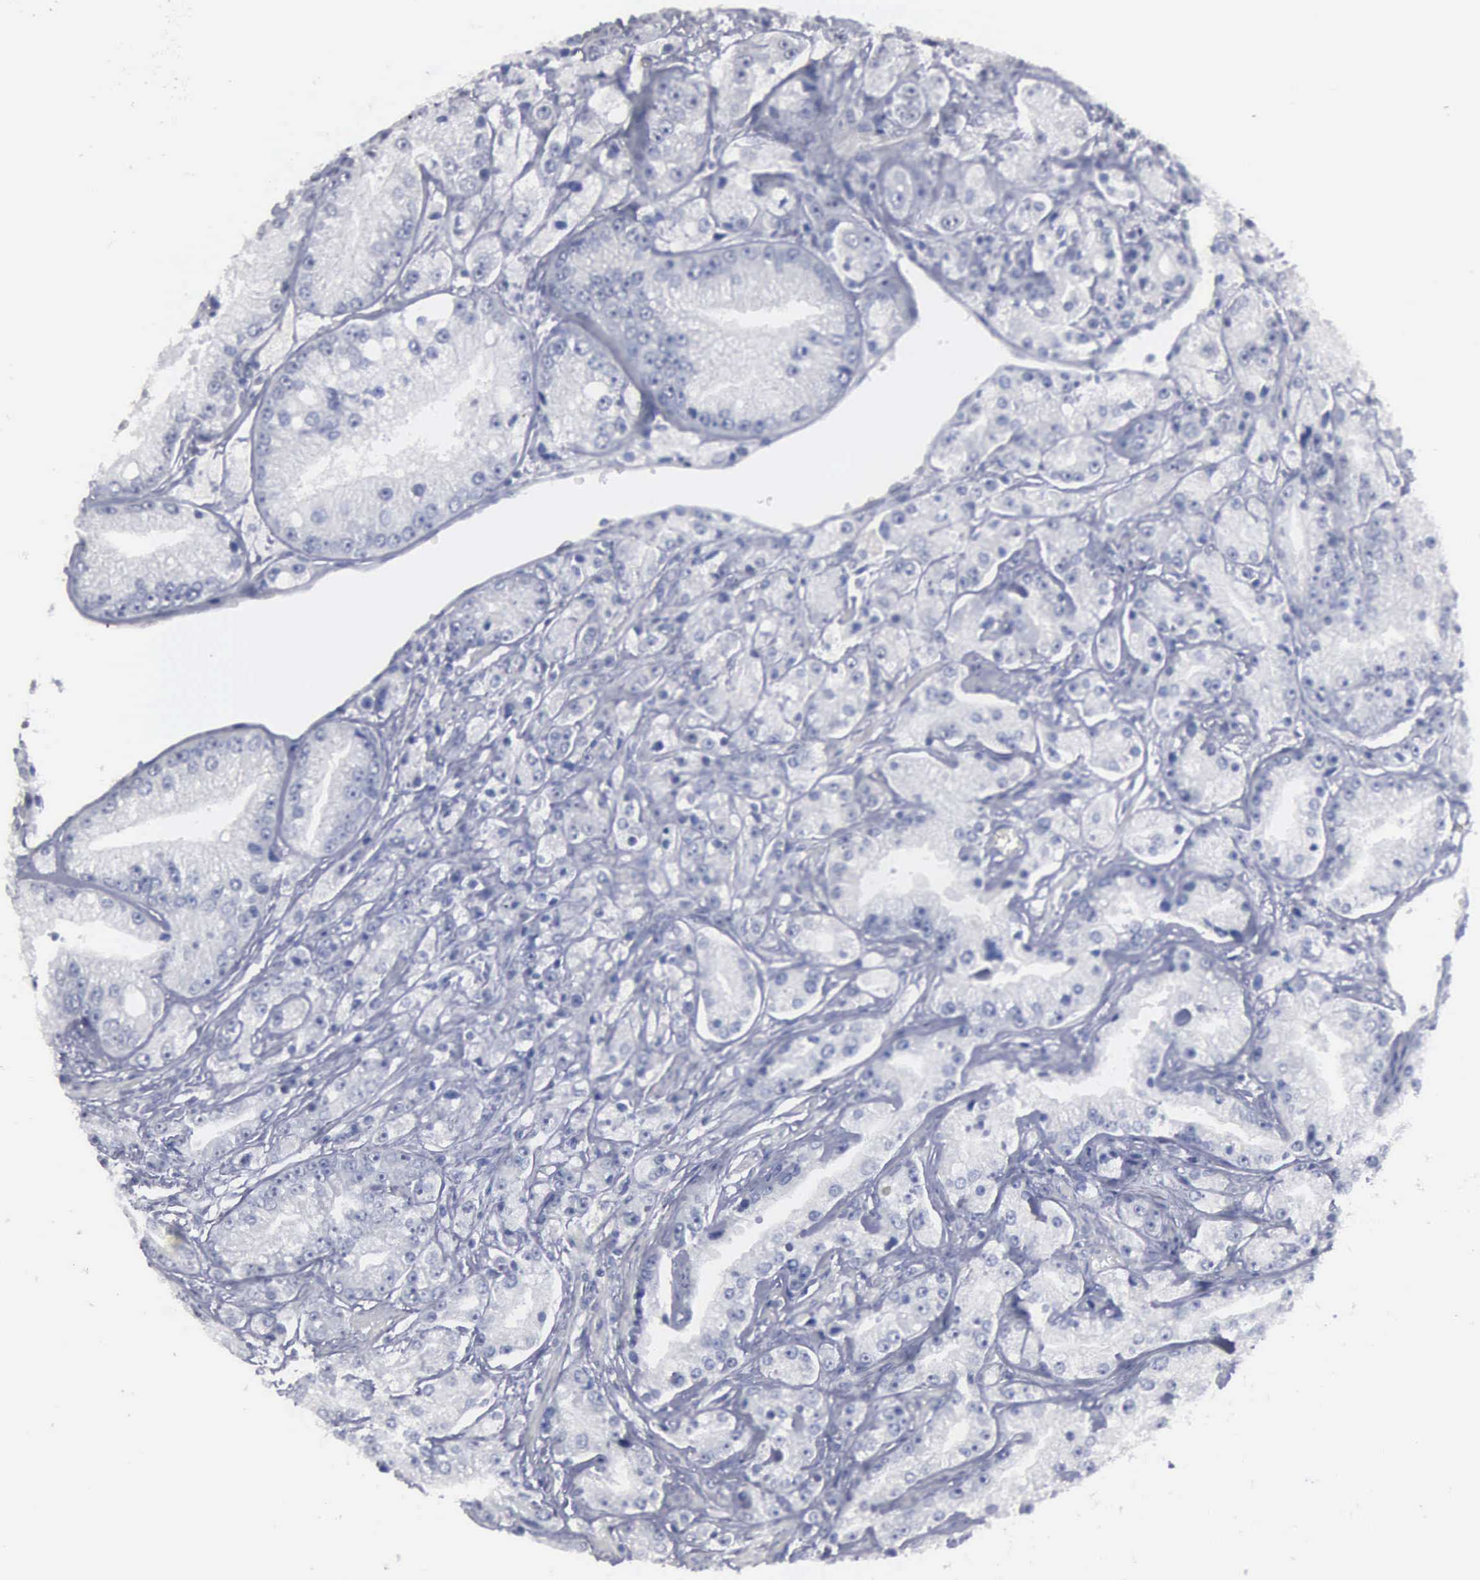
{"staining": {"intensity": "negative", "quantity": "none", "location": "none"}, "tissue": "prostate cancer", "cell_type": "Tumor cells", "image_type": "cancer", "snomed": [{"axis": "morphology", "description": "Adenocarcinoma, Medium grade"}, {"axis": "topography", "description": "Prostate"}], "caption": "IHC of human prostate adenocarcinoma (medium-grade) displays no expression in tumor cells.", "gene": "UPB1", "patient": {"sex": "male", "age": 72}}